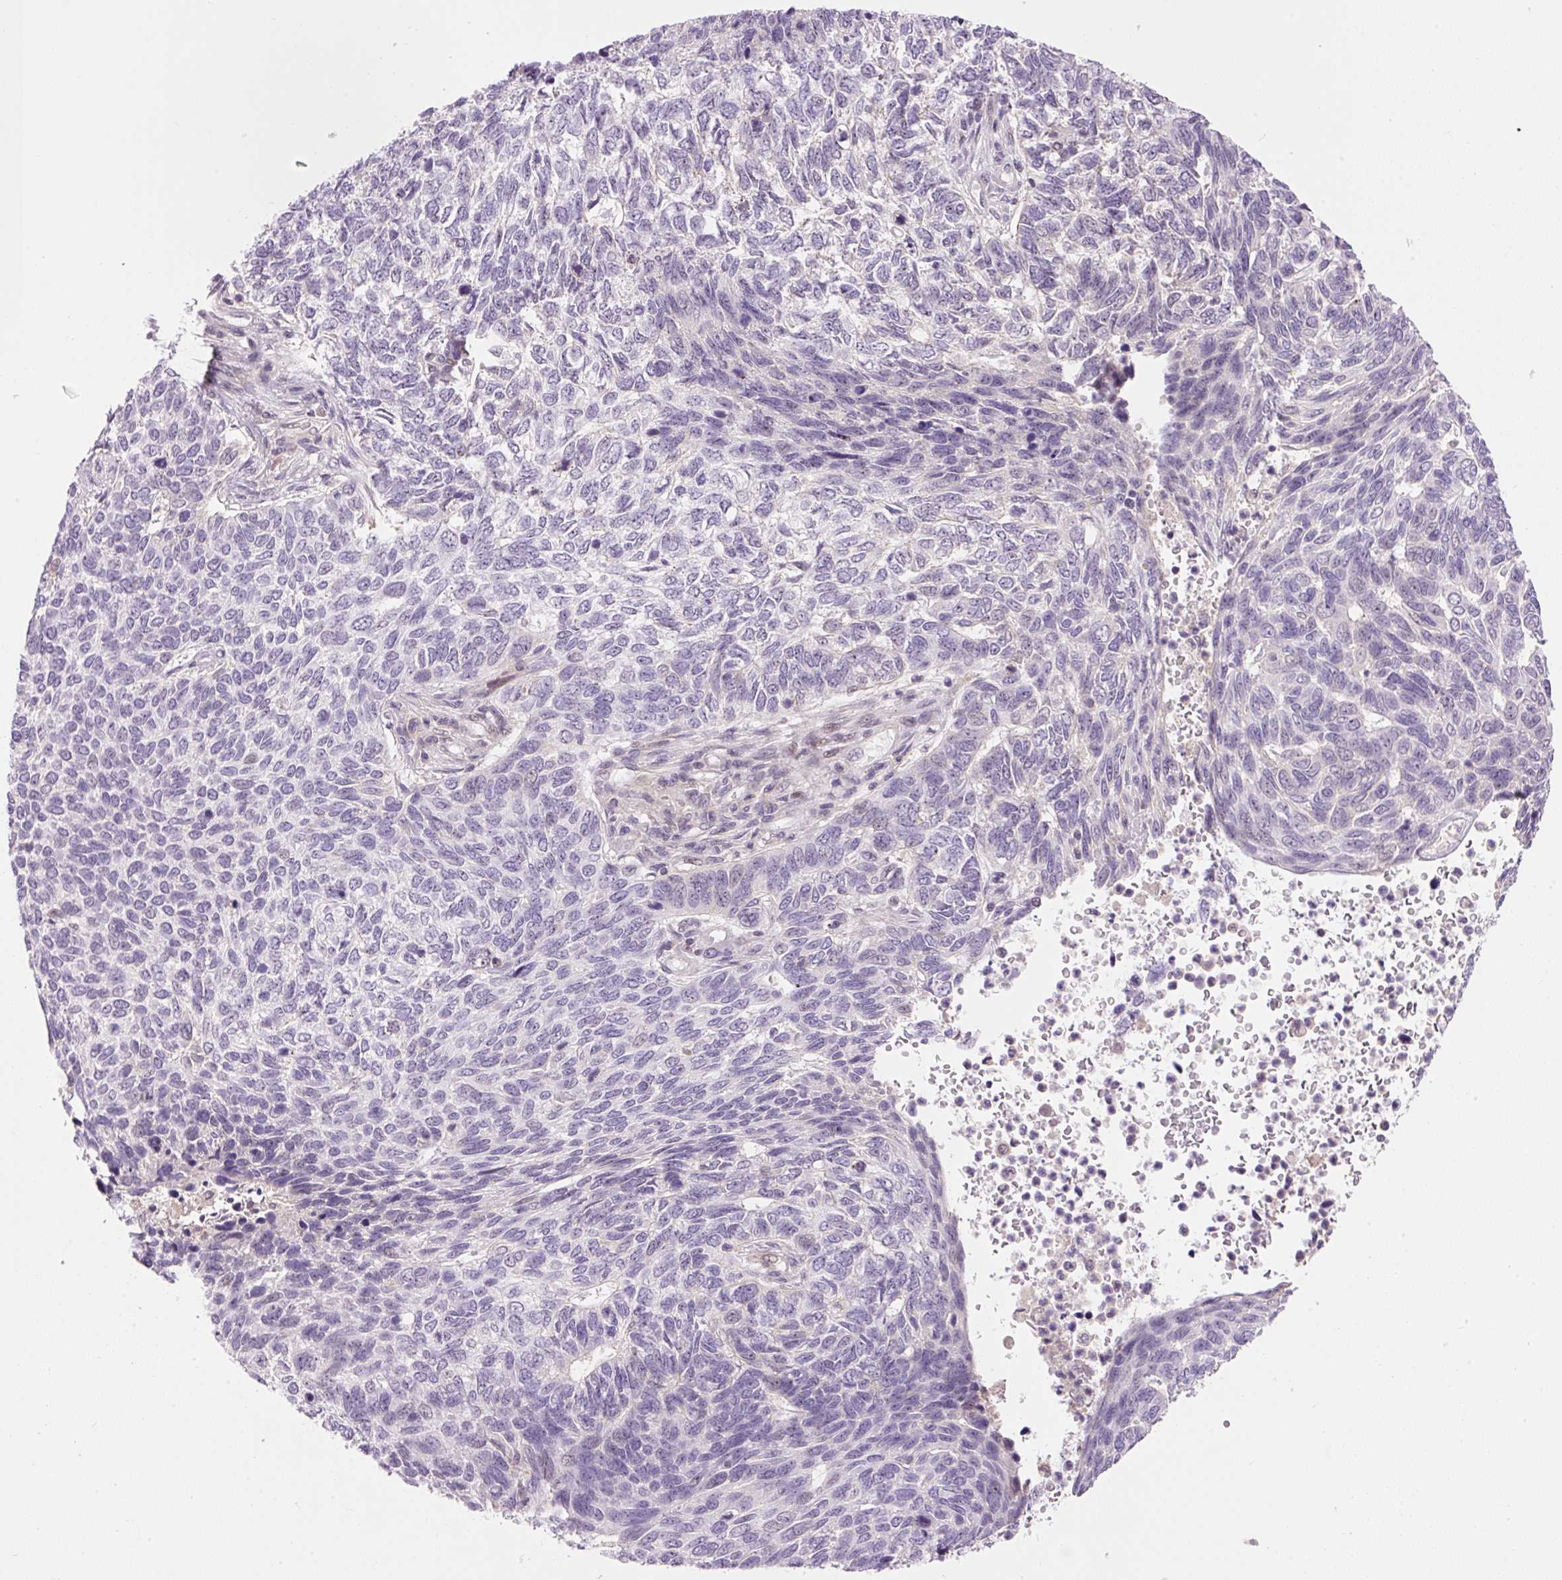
{"staining": {"intensity": "negative", "quantity": "none", "location": "none"}, "tissue": "skin cancer", "cell_type": "Tumor cells", "image_type": "cancer", "snomed": [{"axis": "morphology", "description": "Basal cell carcinoma"}, {"axis": "topography", "description": "Skin"}], "caption": "IHC photomicrograph of neoplastic tissue: skin basal cell carcinoma stained with DAB (3,3'-diaminobenzidine) exhibits no significant protein staining in tumor cells.", "gene": "HNF1A", "patient": {"sex": "female", "age": 65}}